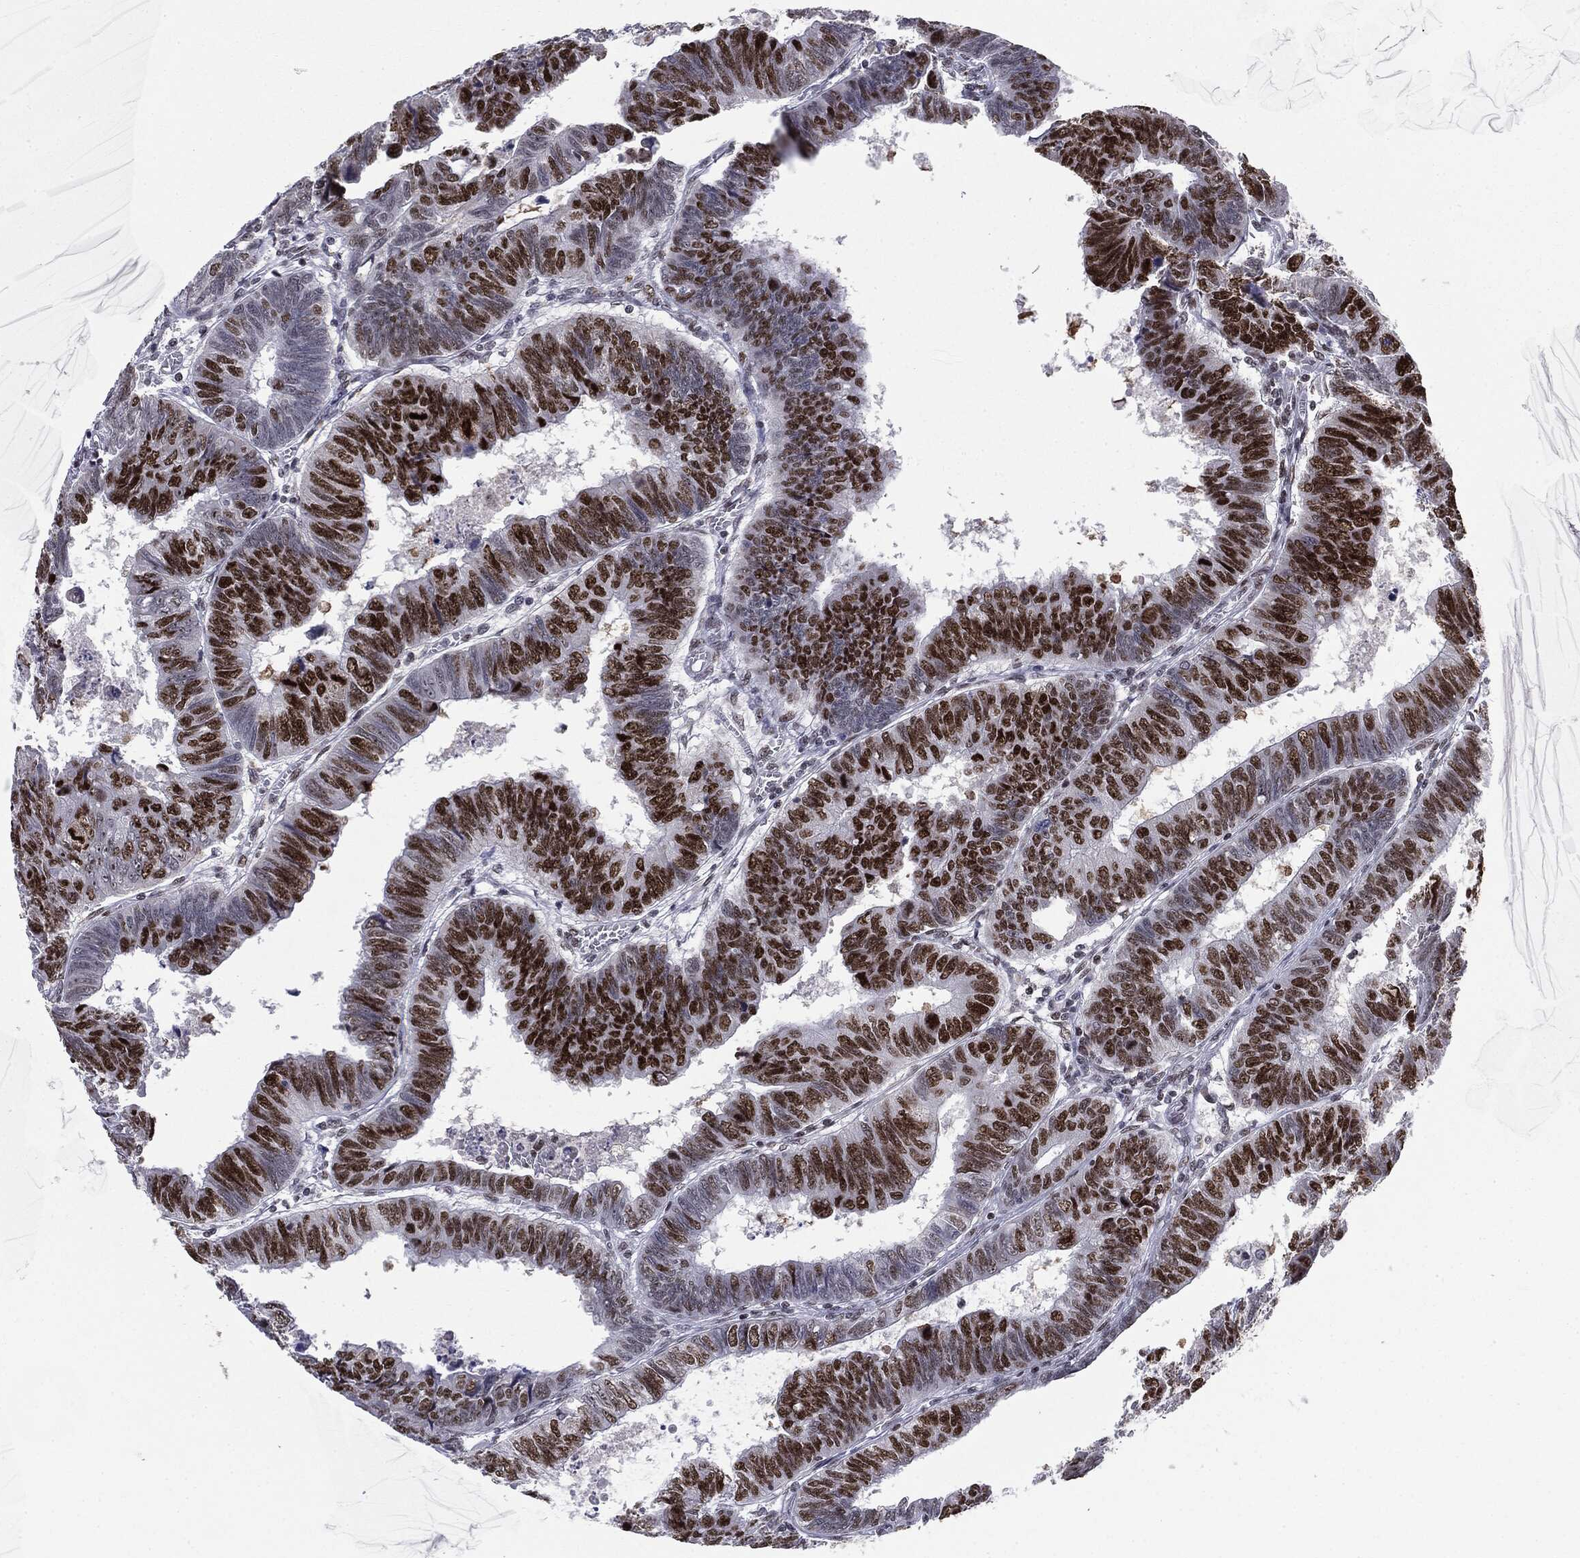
{"staining": {"intensity": "strong", "quantity": ">75%", "location": "nuclear"}, "tissue": "colorectal cancer", "cell_type": "Tumor cells", "image_type": "cancer", "snomed": [{"axis": "morphology", "description": "Adenocarcinoma, NOS"}, {"axis": "topography", "description": "Colon"}], "caption": "DAB immunohistochemical staining of human colorectal cancer exhibits strong nuclear protein expression in approximately >75% of tumor cells. The staining was performed using DAB (3,3'-diaminobenzidine) to visualize the protein expression in brown, while the nuclei were stained in blue with hematoxylin (Magnification: 20x).", "gene": "MDC1", "patient": {"sex": "male", "age": 62}}